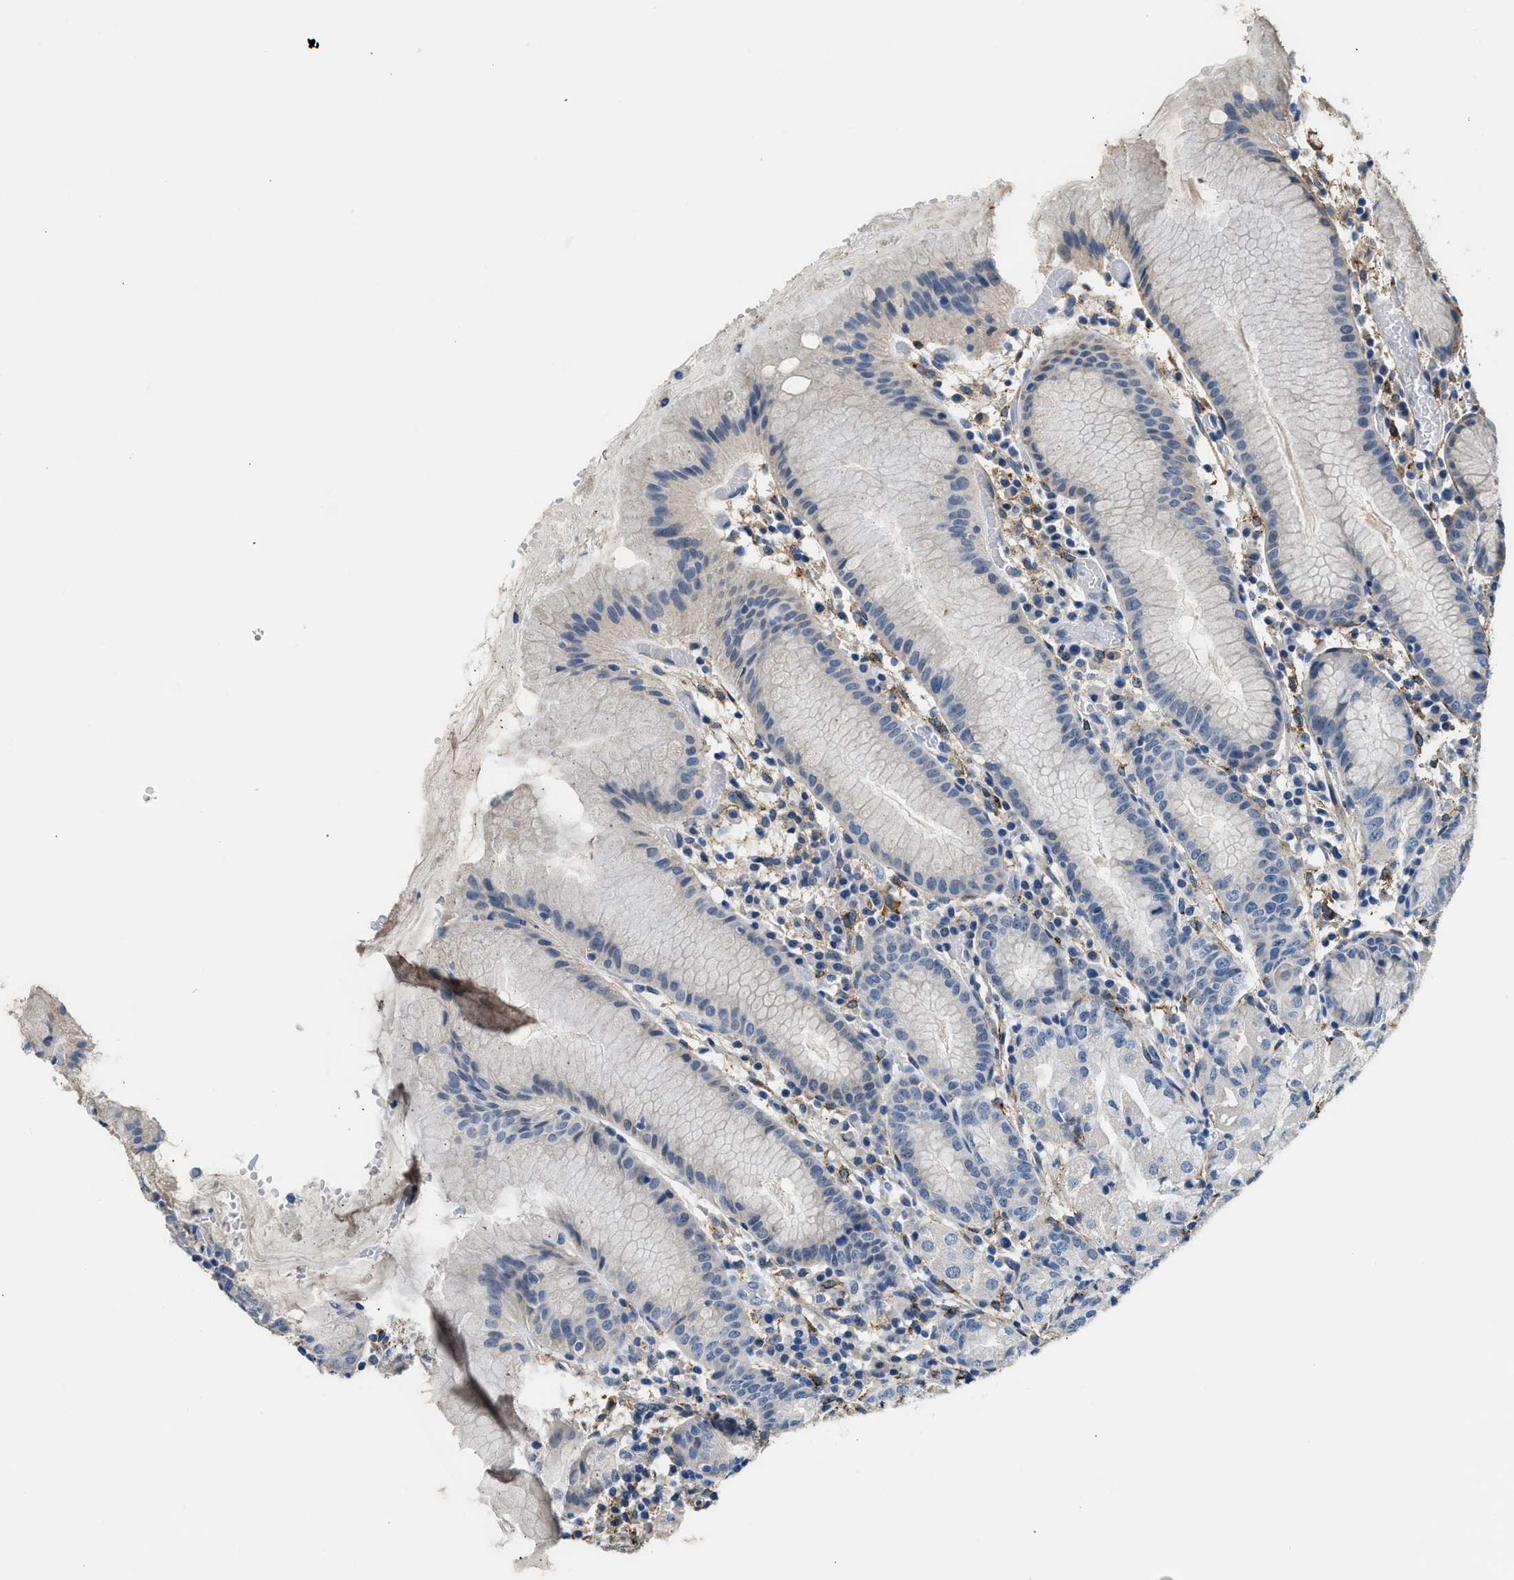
{"staining": {"intensity": "negative", "quantity": "none", "location": "none"}, "tissue": "stomach", "cell_type": "Glandular cells", "image_type": "normal", "snomed": [{"axis": "morphology", "description": "Normal tissue, NOS"}, {"axis": "topography", "description": "Stomach"}, {"axis": "topography", "description": "Stomach, lower"}], "caption": "High power microscopy photomicrograph of an IHC image of benign stomach, revealing no significant expression in glandular cells.", "gene": "LRP1", "patient": {"sex": "female", "age": 75}}